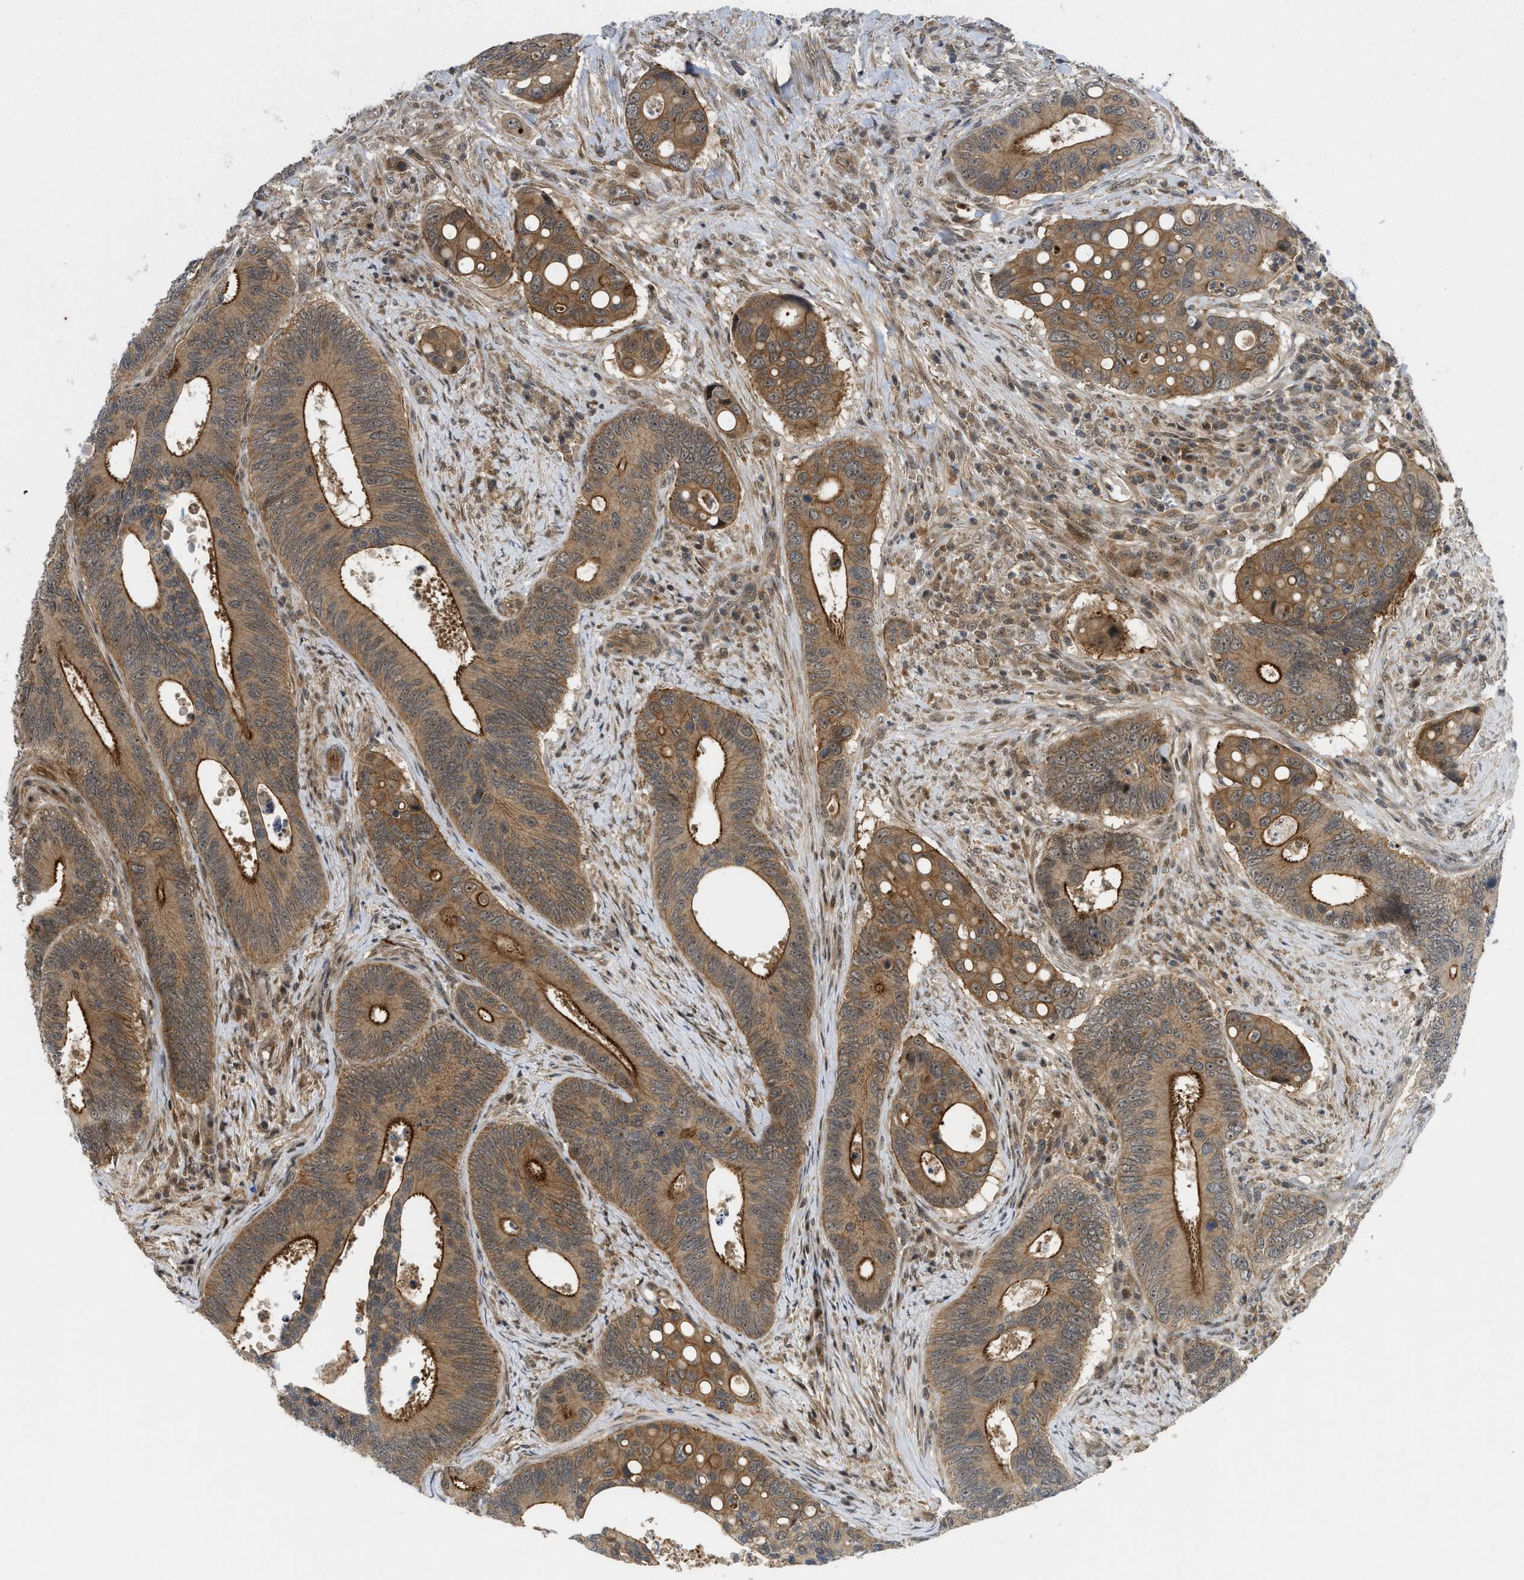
{"staining": {"intensity": "moderate", "quantity": ">75%", "location": "cytoplasmic/membranous"}, "tissue": "colorectal cancer", "cell_type": "Tumor cells", "image_type": "cancer", "snomed": [{"axis": "morphology", "description": "Inflammation, NOS"}, {"axis": "morphology", "description": "Adenocarcinoma, NOS"}, {"axis": "topography", "description": "Colon"}], "caption": "Approximately >75% of tumor cells in human adenocarcinoma (colorectal) demonstrate moderate cytoplasmic/membranous protein expression as visualized by brown immunohistochemical staining.", "gene": "DNAJC28", "patient": {"sex": "male", "age": 72}}